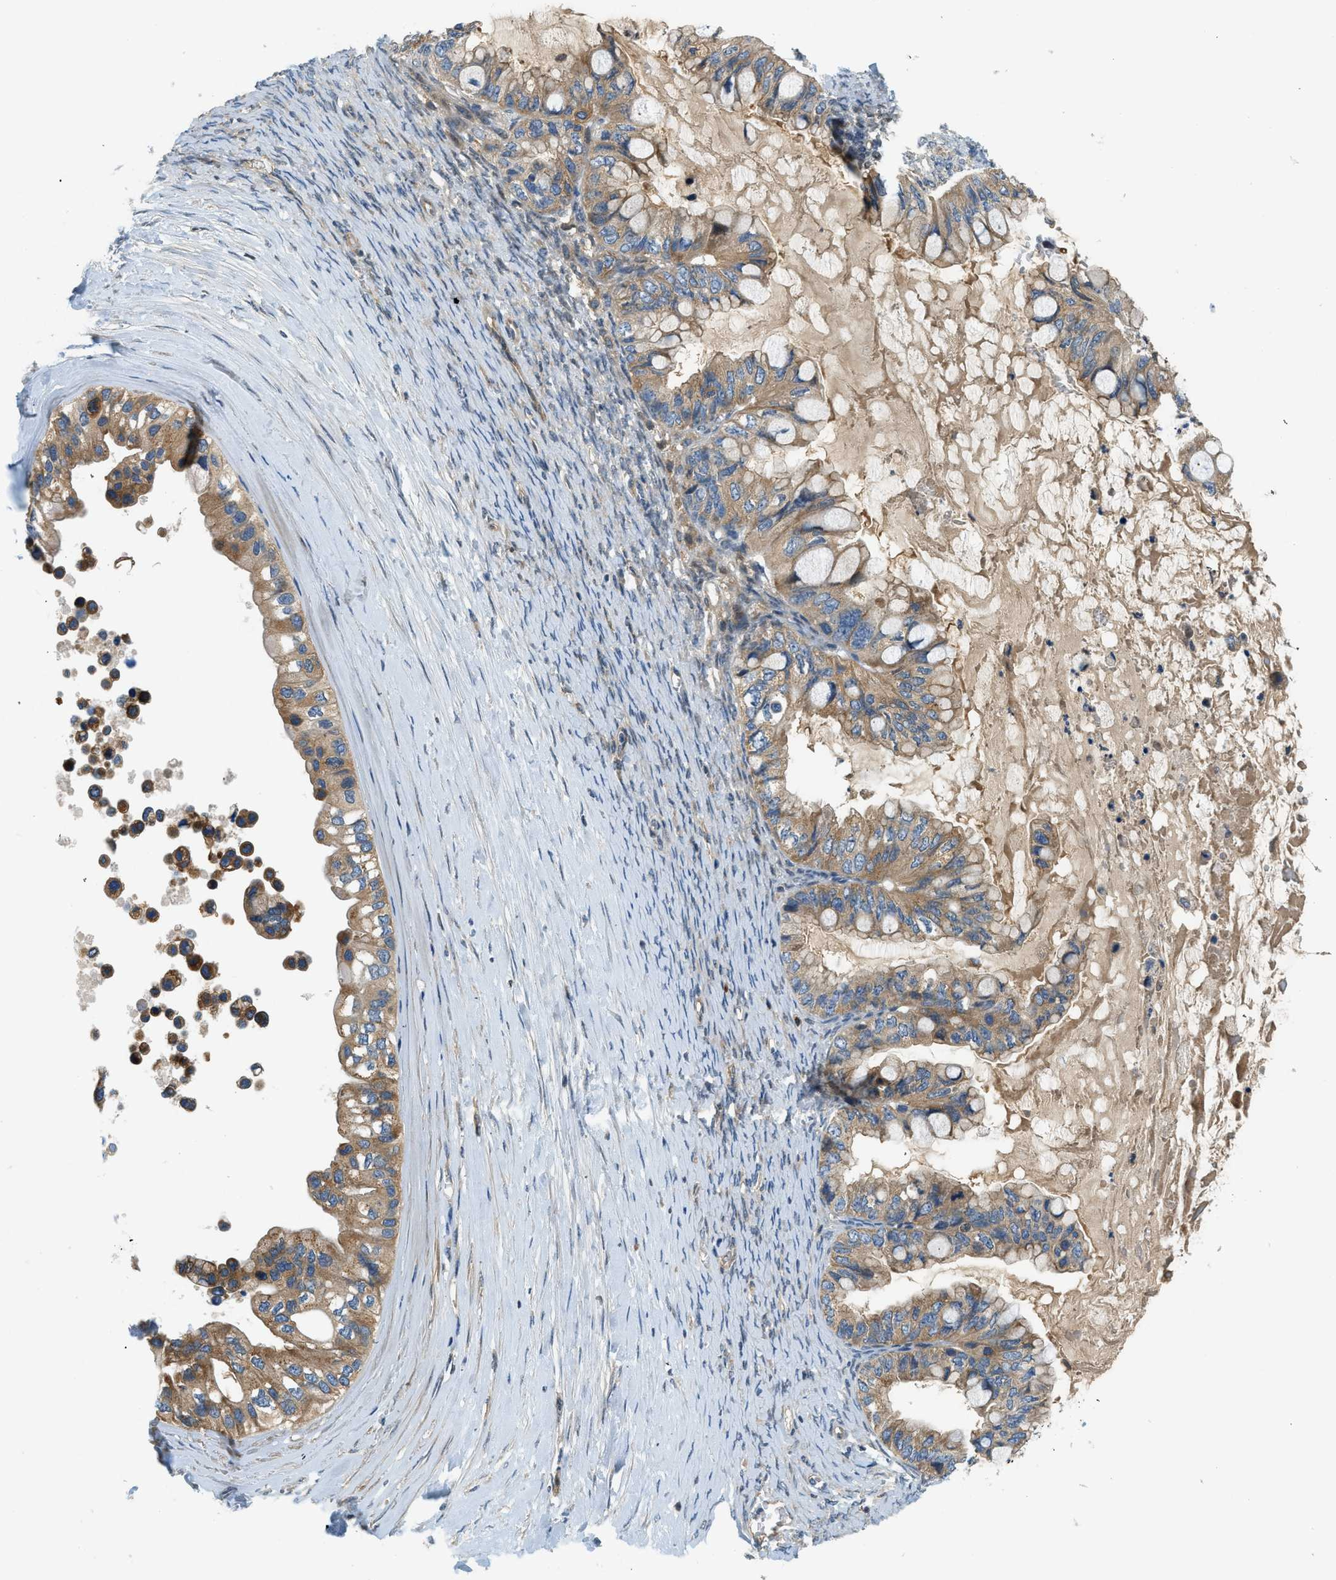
{"staining": {"intensity": "weak", "quantity": ">75%", "location": "cytoplasmic/membranous"}, "tissue": "ovarian cancer", "cell_type": "Tumor cells", "image_type": "cancer", "snomed": [{"axis": "morphology", "description": "Cystadenocarcinoma, mucinous, NOS"}, {"axis": "topography", "description": "Ovary"}], "caption": "Human ovarian mucinous cystadenocarcinoma stained for a protein (brown) demonstrates weak cytoplasmic/membranous positive staining in about >75% of tumor cells.", "gene": "KCNK1", "patient": {"sex": "female", "age": 80}}